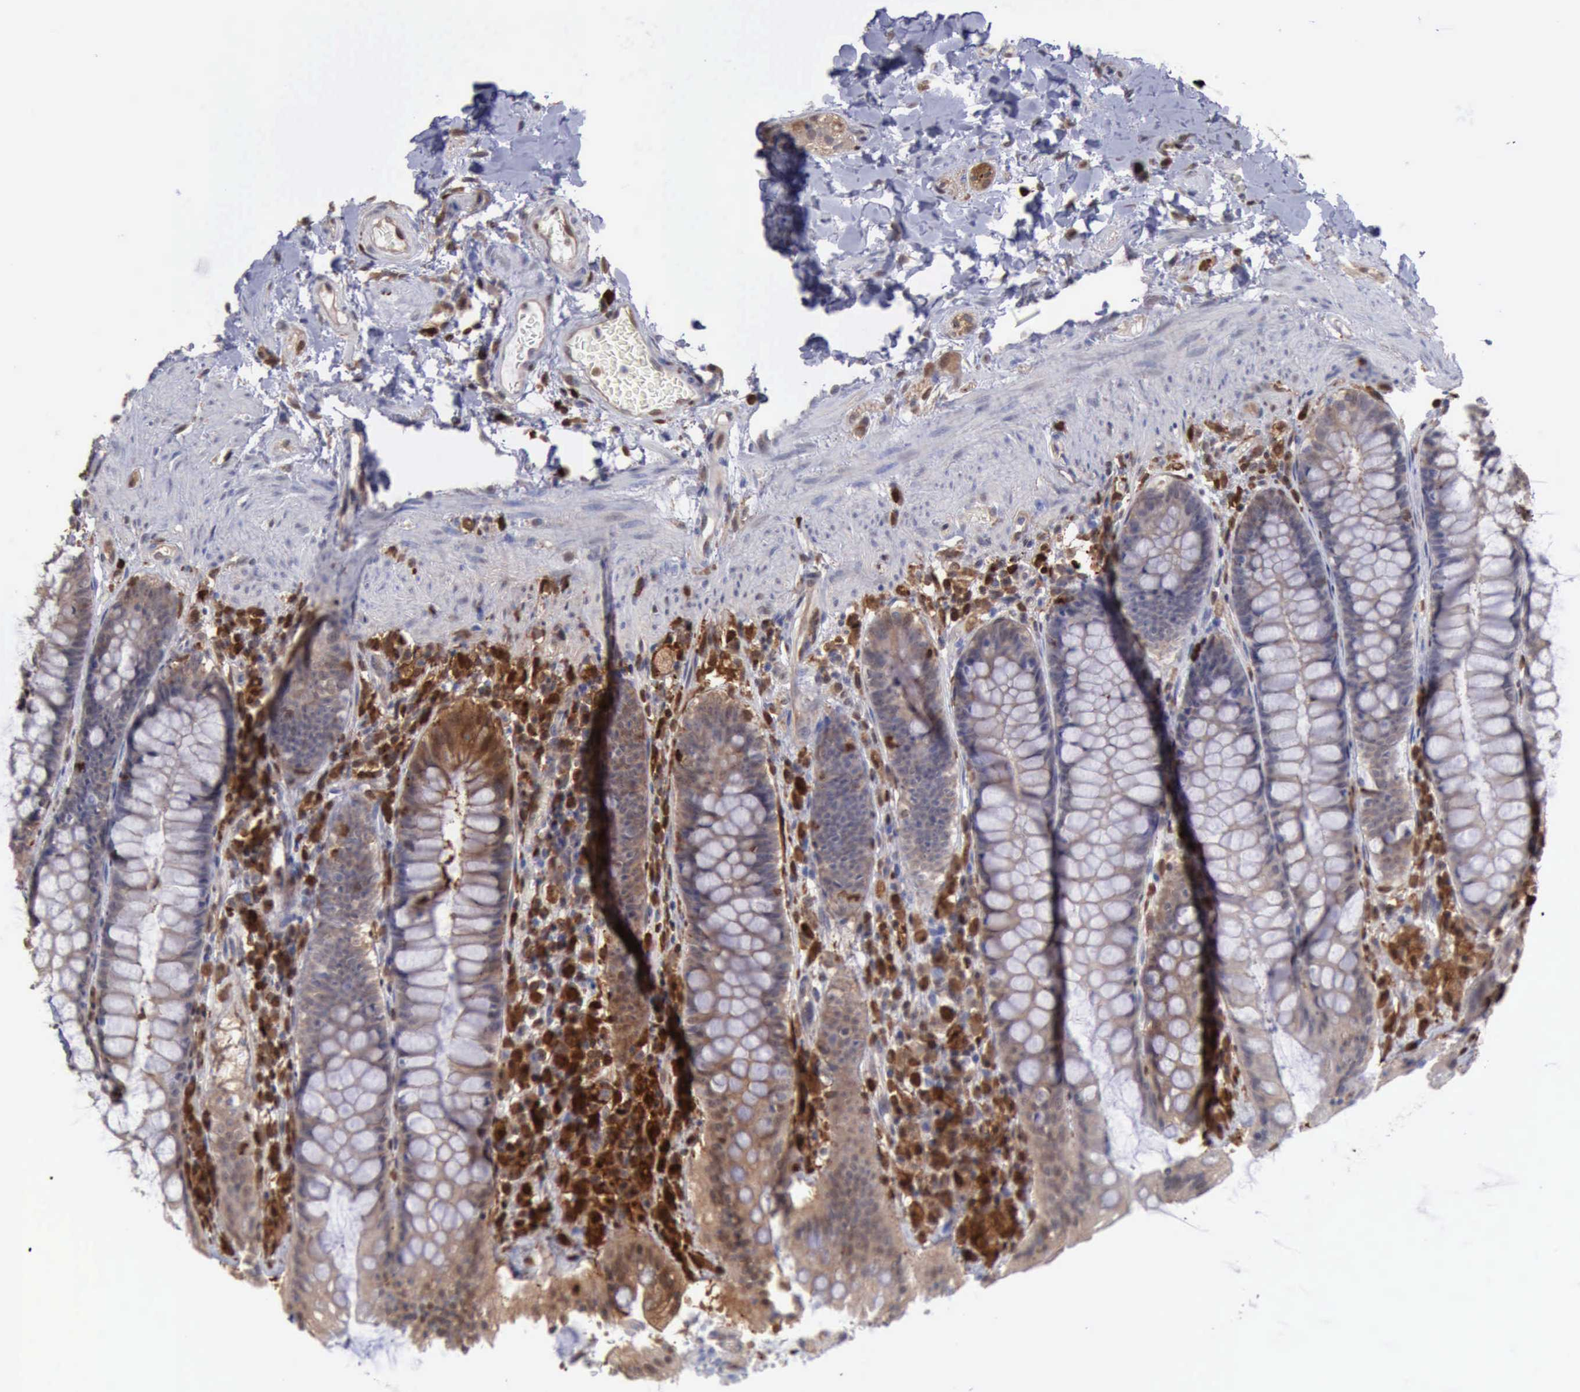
{"staining": {"intensity": "weak", "quantity": ">75%", "location": "cytoplasmic/membranous"}, "tissue": "rectum", "cell_type": "Glandular cells", "image_type": "normal", "snomed": [{"axis": "morphology", "description": "Normal tissue, NOS"}, {"axis": "topography", "description": "Rectum"}], "caption": "Protein positivity by immunohistochemistry reveals weak cytoplasmic/membranous expression in approximately >75% of glandular cells in benign rectum. (DAB (3,3'-diaminobenzidine) = brown stain, brightfield microscopy at high magnification).", "gene": "STAT1", "patient": {"sex": "female", "age": 46}}